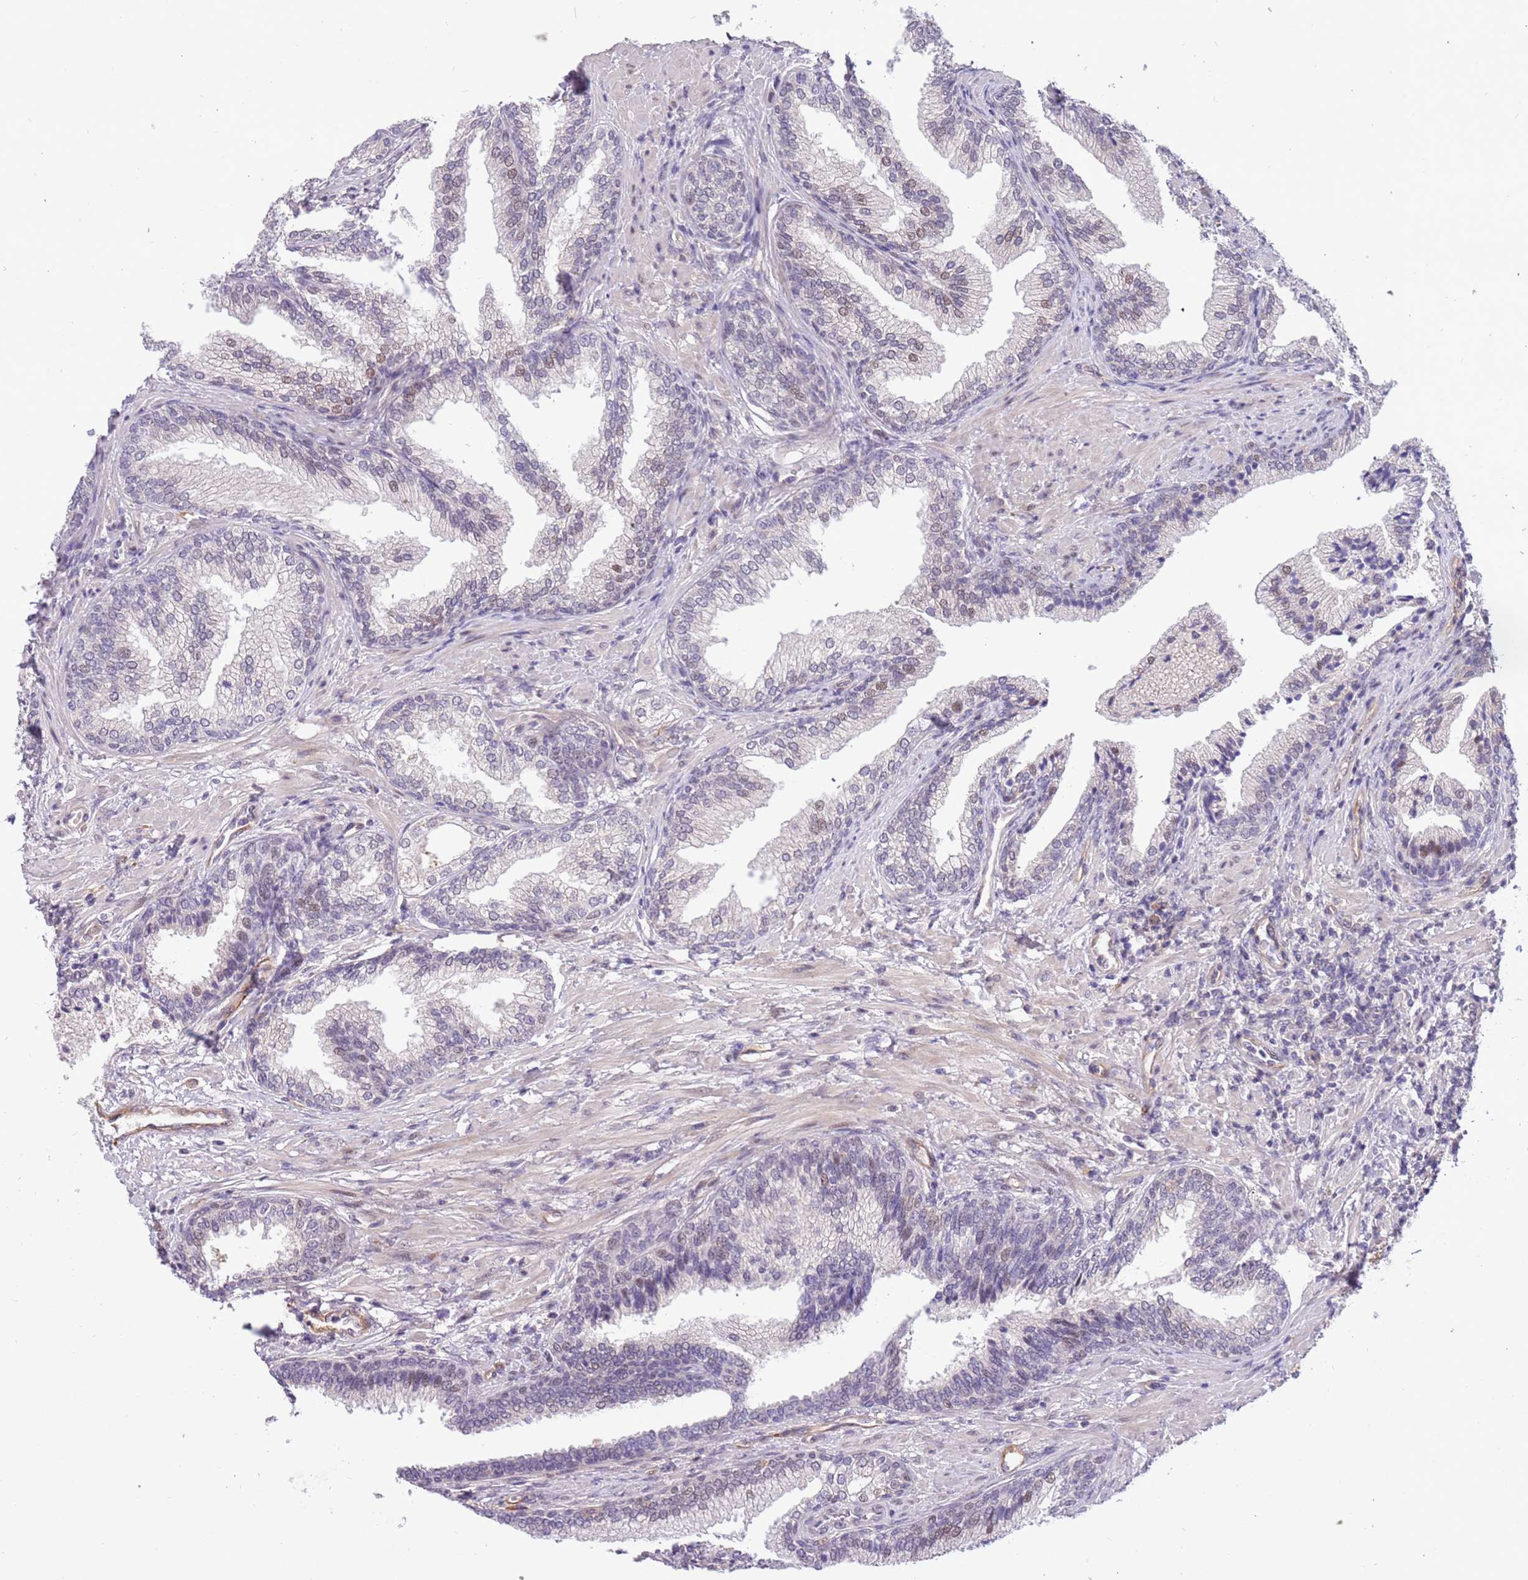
{"staining": {"intensity": "weak", "quantity": "25%-75%", "location": "nuclear"}, "tissue": "prostate", "cell_type": "Glandular cells", "image_type": "normal", "snomed": [{"axis": "morphology", "description": "Normal tissue, NOS"}, {"axis": "topography", "description": "Prostate"}], "caption": "Benign prostate was stained to show a protein in brown. There is low levels of weak nuclear positivity in approximately 25%-75% of glandular cells. (DAB IHC with brightfield microscopy, high magnification).", "gene": "MAGEF1", "patient": {"sex": "male", "age": 76}}